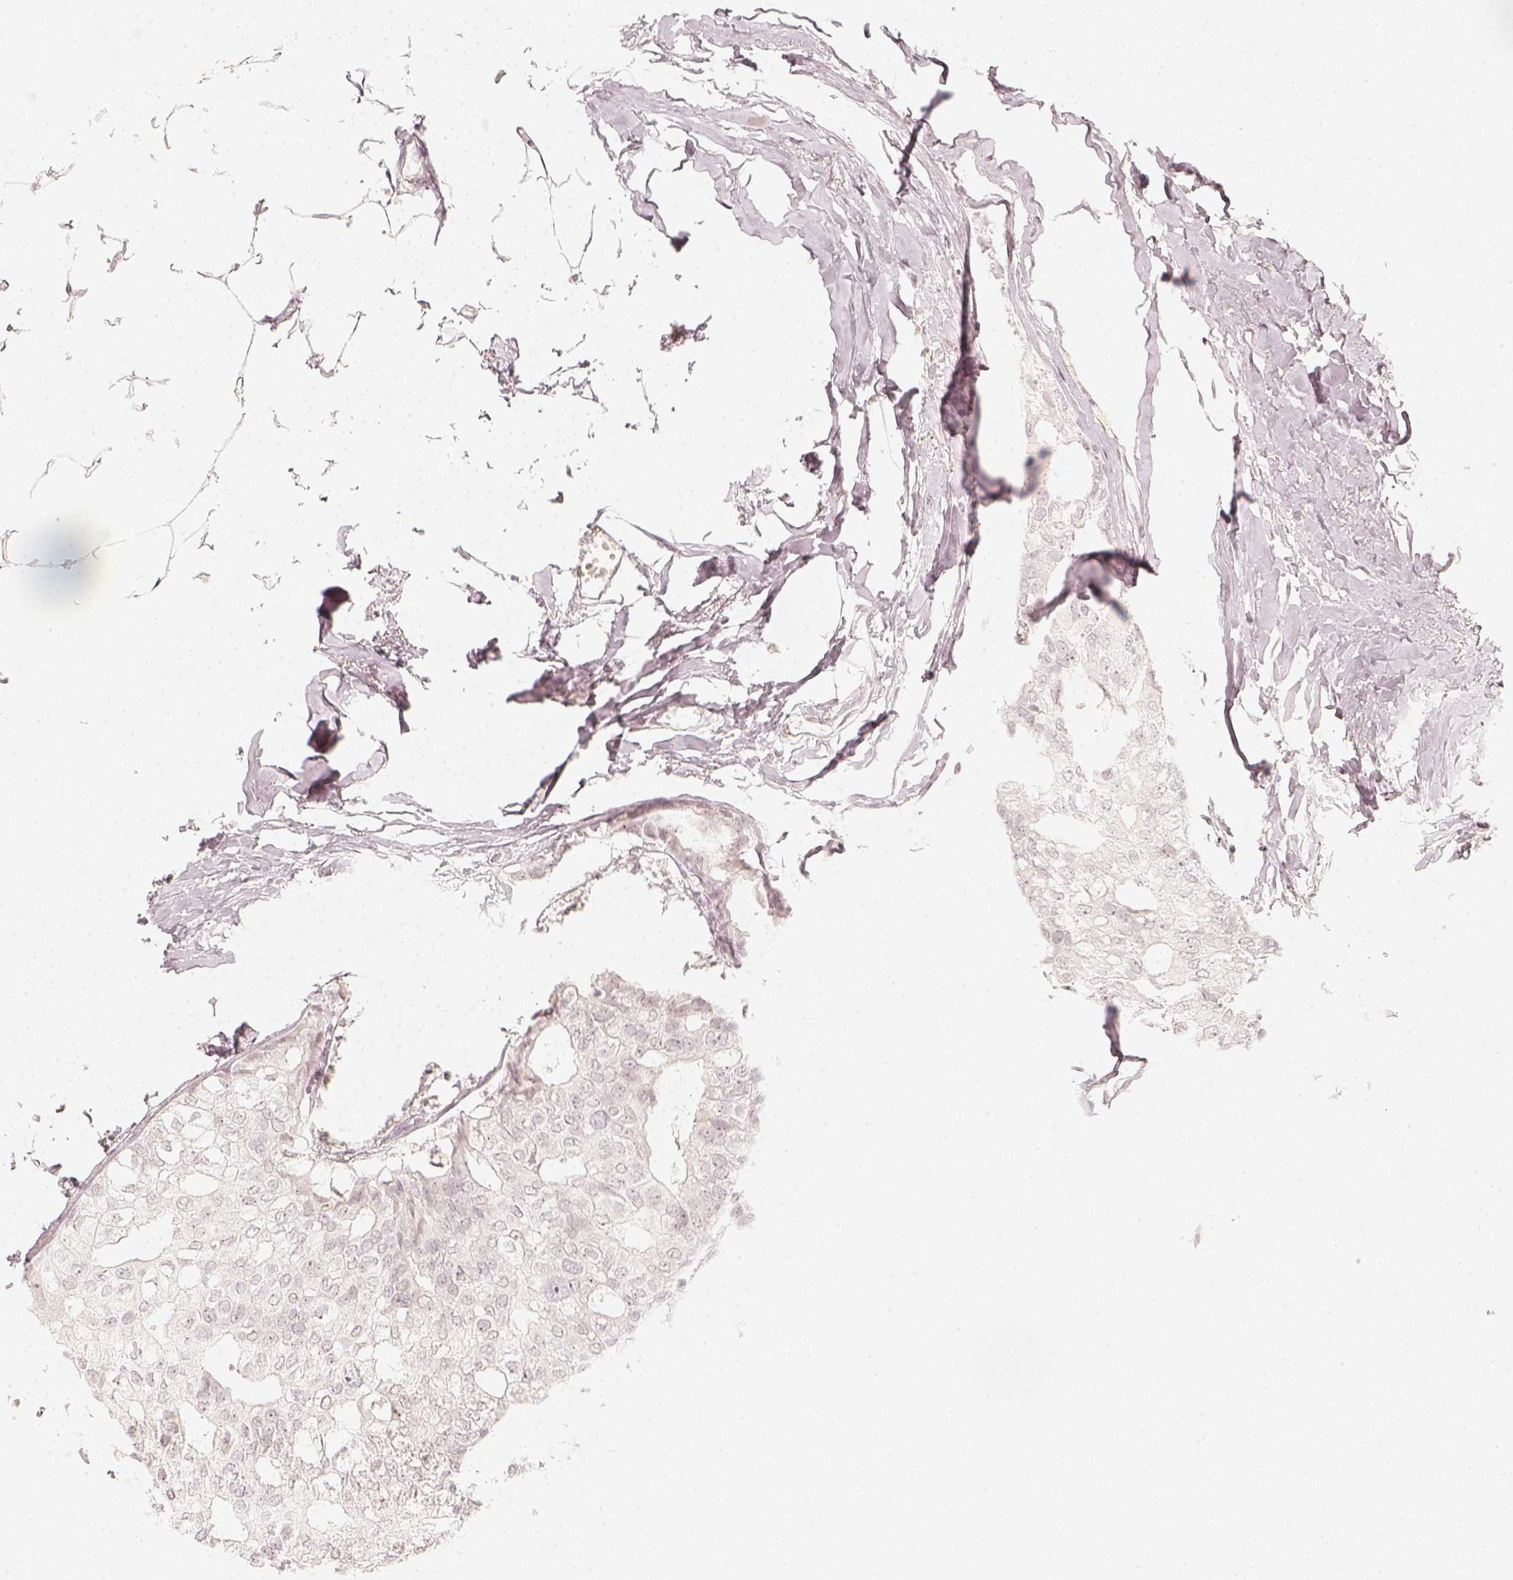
{"staining": {"intensity": "negative", "quantity": "none", "location": "none"}, "tissue": "breast cancer", "cell_type": "Tumor cells", "image_type": "cancer", "snomed": [{"axis": "morphology", "description": "Duct carcinoma"}, {"axis": "topography", "description": "Breast"}], "caption": "This is an immunohistochemistry photomicrograph of breast cancer. There is no staining in tumor cells.", "gene": "KRTAP2-1", "patient": {"sex": "female", "age": 40}}